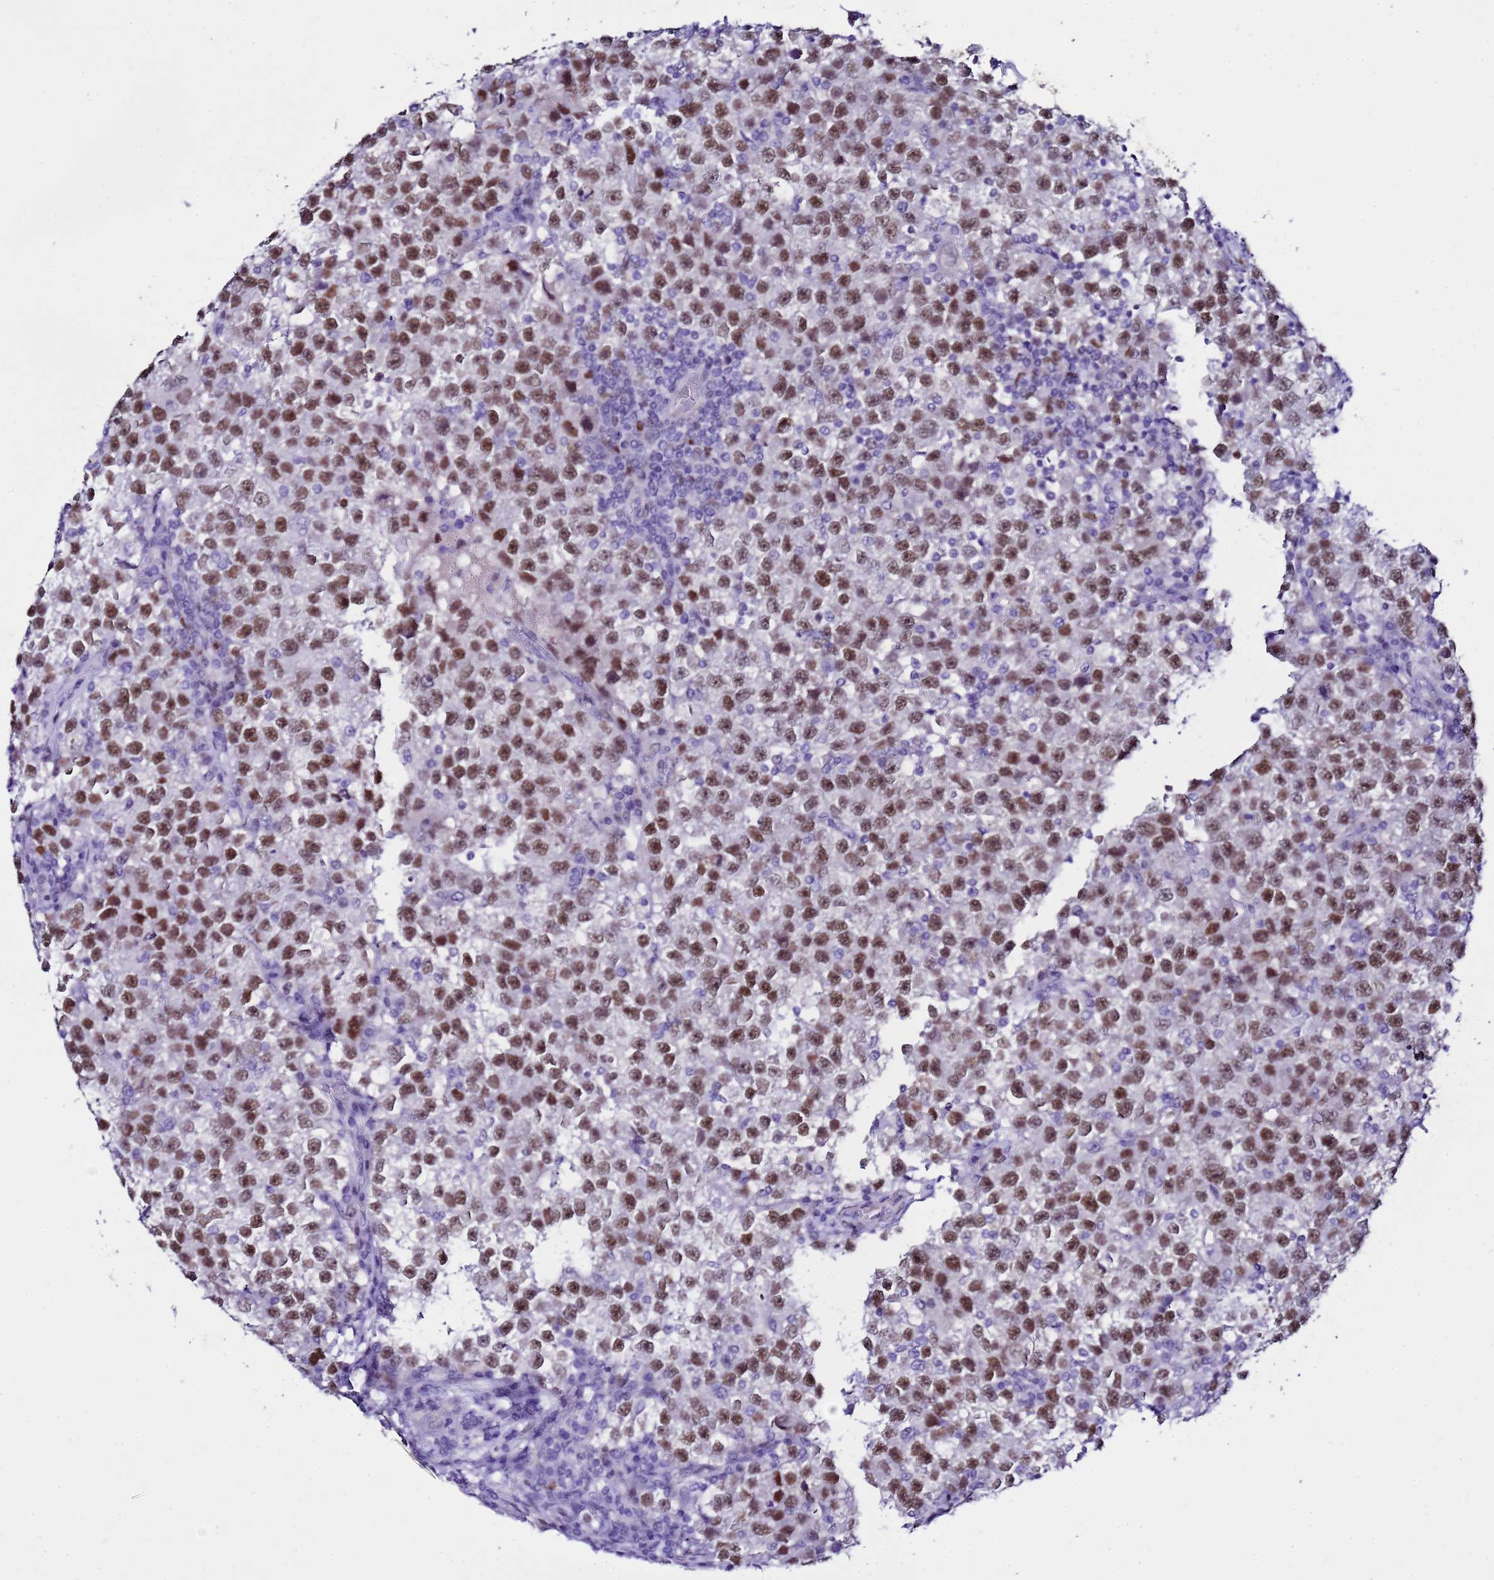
{"staining": {"intensity": "strong", "quantity": ">75%", "location": "nuclear"}, "tissue": "testis cancer", "cell_type": "Tumor cells", "image_type": "cancer", "snomed": [{"axis": "morphology", "description": "Seminoma, NOS"}, {"axis": "topography", "description": "Testis"}], "caption": "A high amount of strong nuclear staining is appreciated in about >75% of tumor cells in testis cancer (seminoma) tissue.", "gene": "BCL7A", "patient": {"sex": "male", "age": 22}}